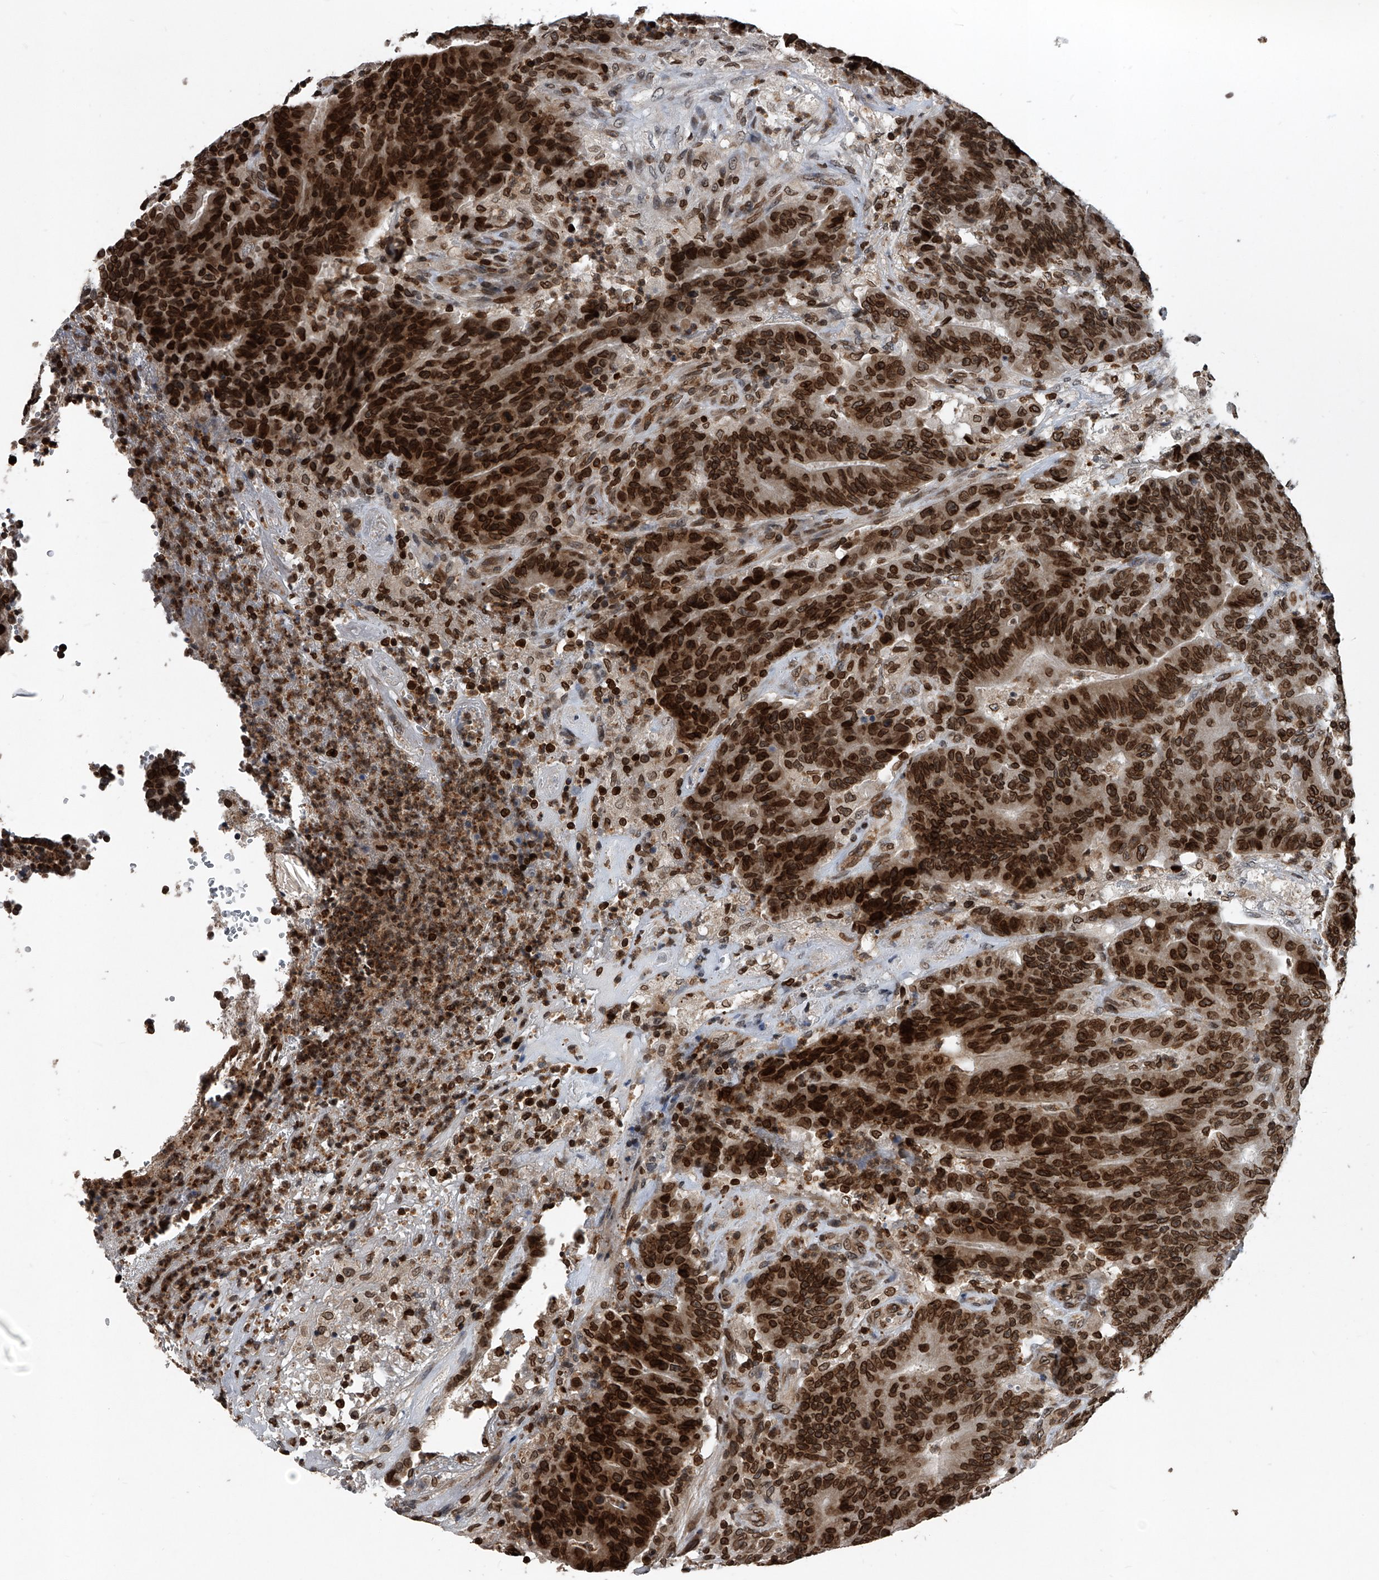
{"staining": {"intensity": "strong", "quantity": ">75%", "location": "cytoplasmic/membranous,nuclear"}, "tissue": "colorectal cancer", "cell_type": "Tumor cells", "image_type": "cancer", "snomed": [{"axis": "morphology", "description": "Normal tissue, NOS"}, {"axis": "morphology", "description": "Adenocarcinoma, NOS"}, {"axis": "topography", "description": "Colon"}], "caption": "Immunohistochemical staining of adenocarcinoma (colorectal) reveals strong cytoplasmic/membranous and nuclear protein expression in about >75% of tumor cells. (DAB (3,3'-diaminobenzidine) IHC with brightfield microscopy, high magnification).", "gene": "PHF20", "patient": {"sex": "female", "age": 75}}